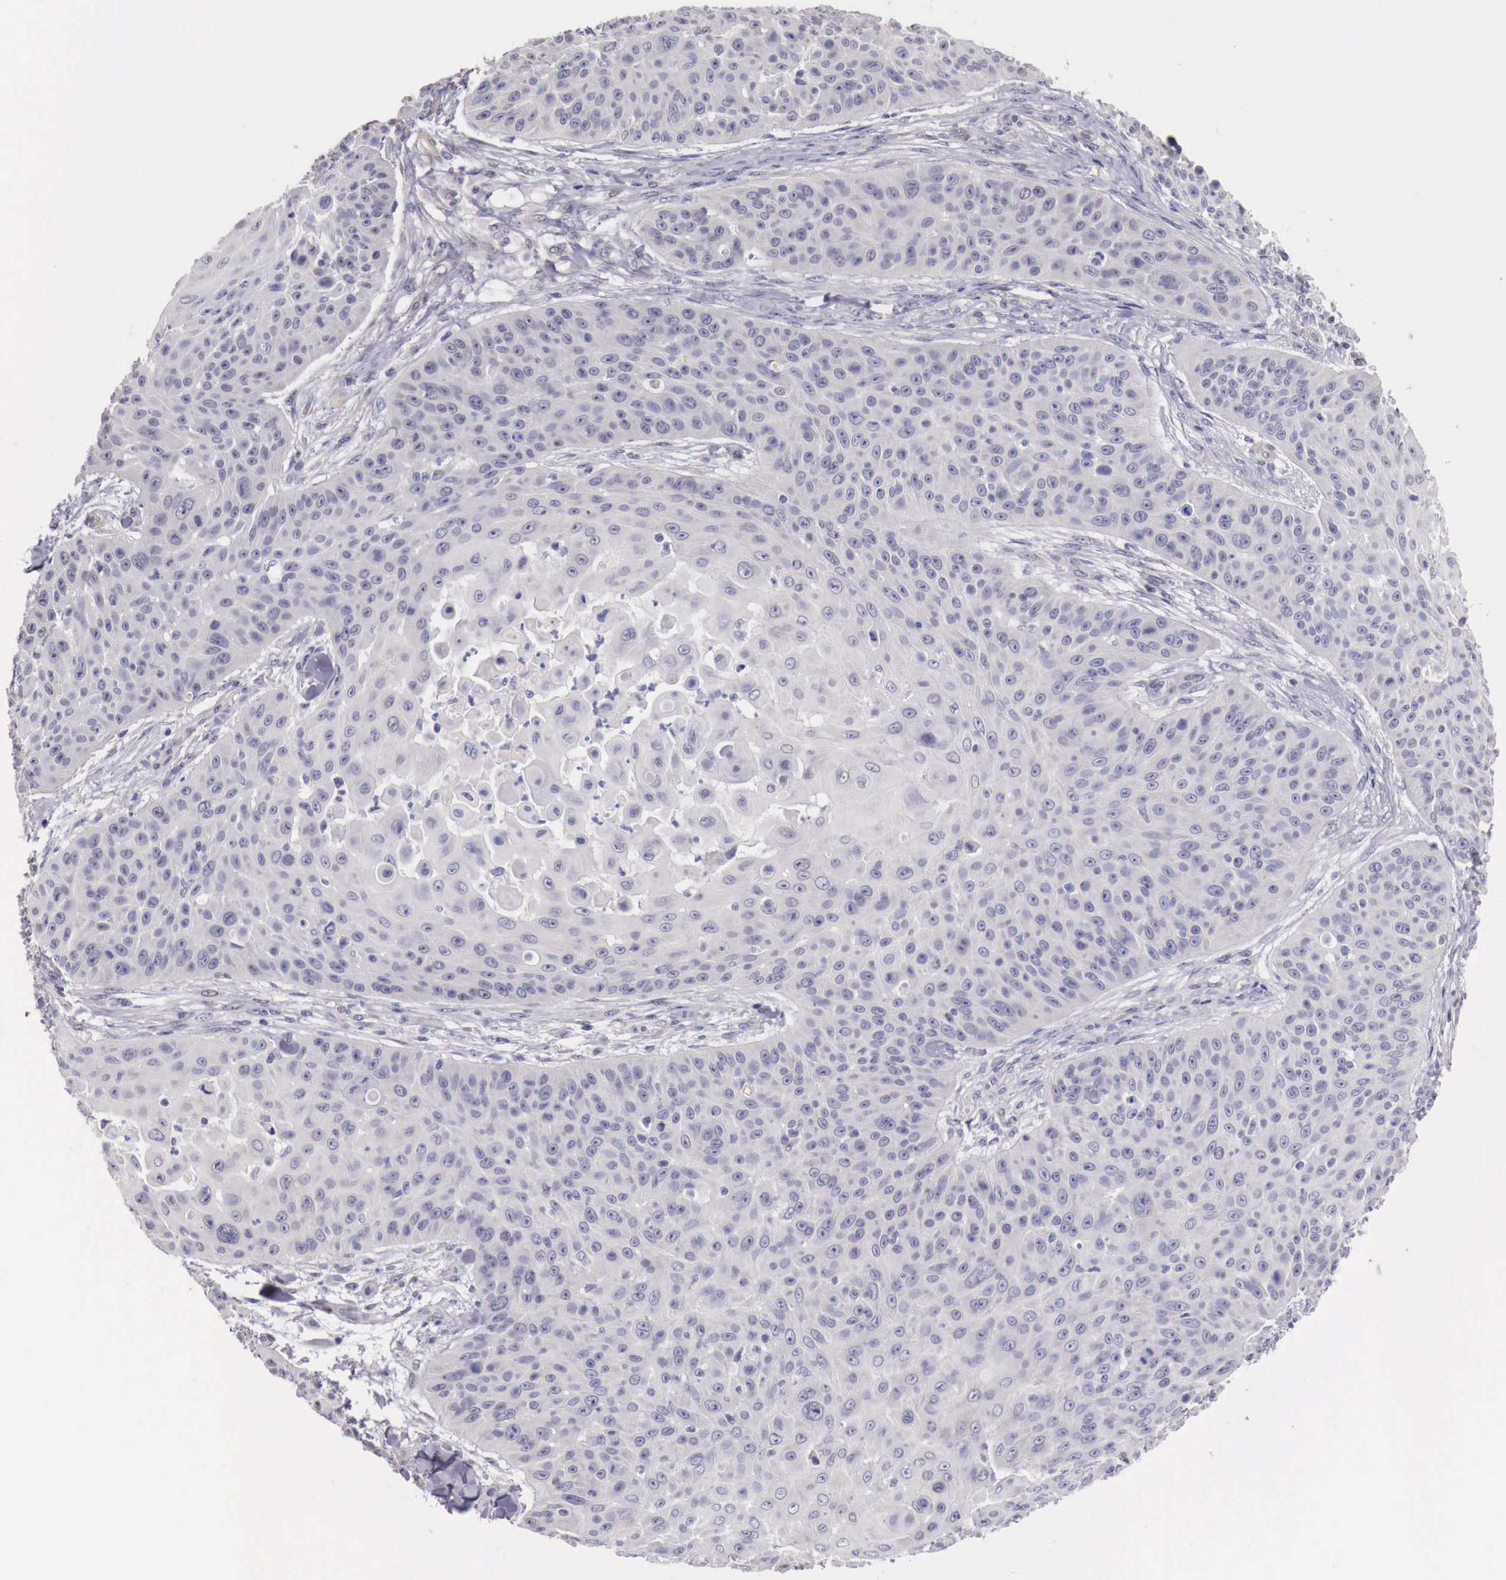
{"staining": {"intensity": "negative", "quantity": "none", "location": "none"}, "tissue": "skin cancer", "cell_type": "Tumor cells", "image_type": "cancer", "snomed": [{"axis": "morphology", "description": "Squamous cell carcinoma, NOS"}, {"axis": "topography", "description": "Skin"}], "caption": "This photomicrograph is of skin squamous cell carcinoma stained with IHC to label a protein in brown with the nuclei are counter-stained blue. There is no staining in tumor cells.", "gene": "ENOX2", "patient": {"sex": "male", "age": 82}}